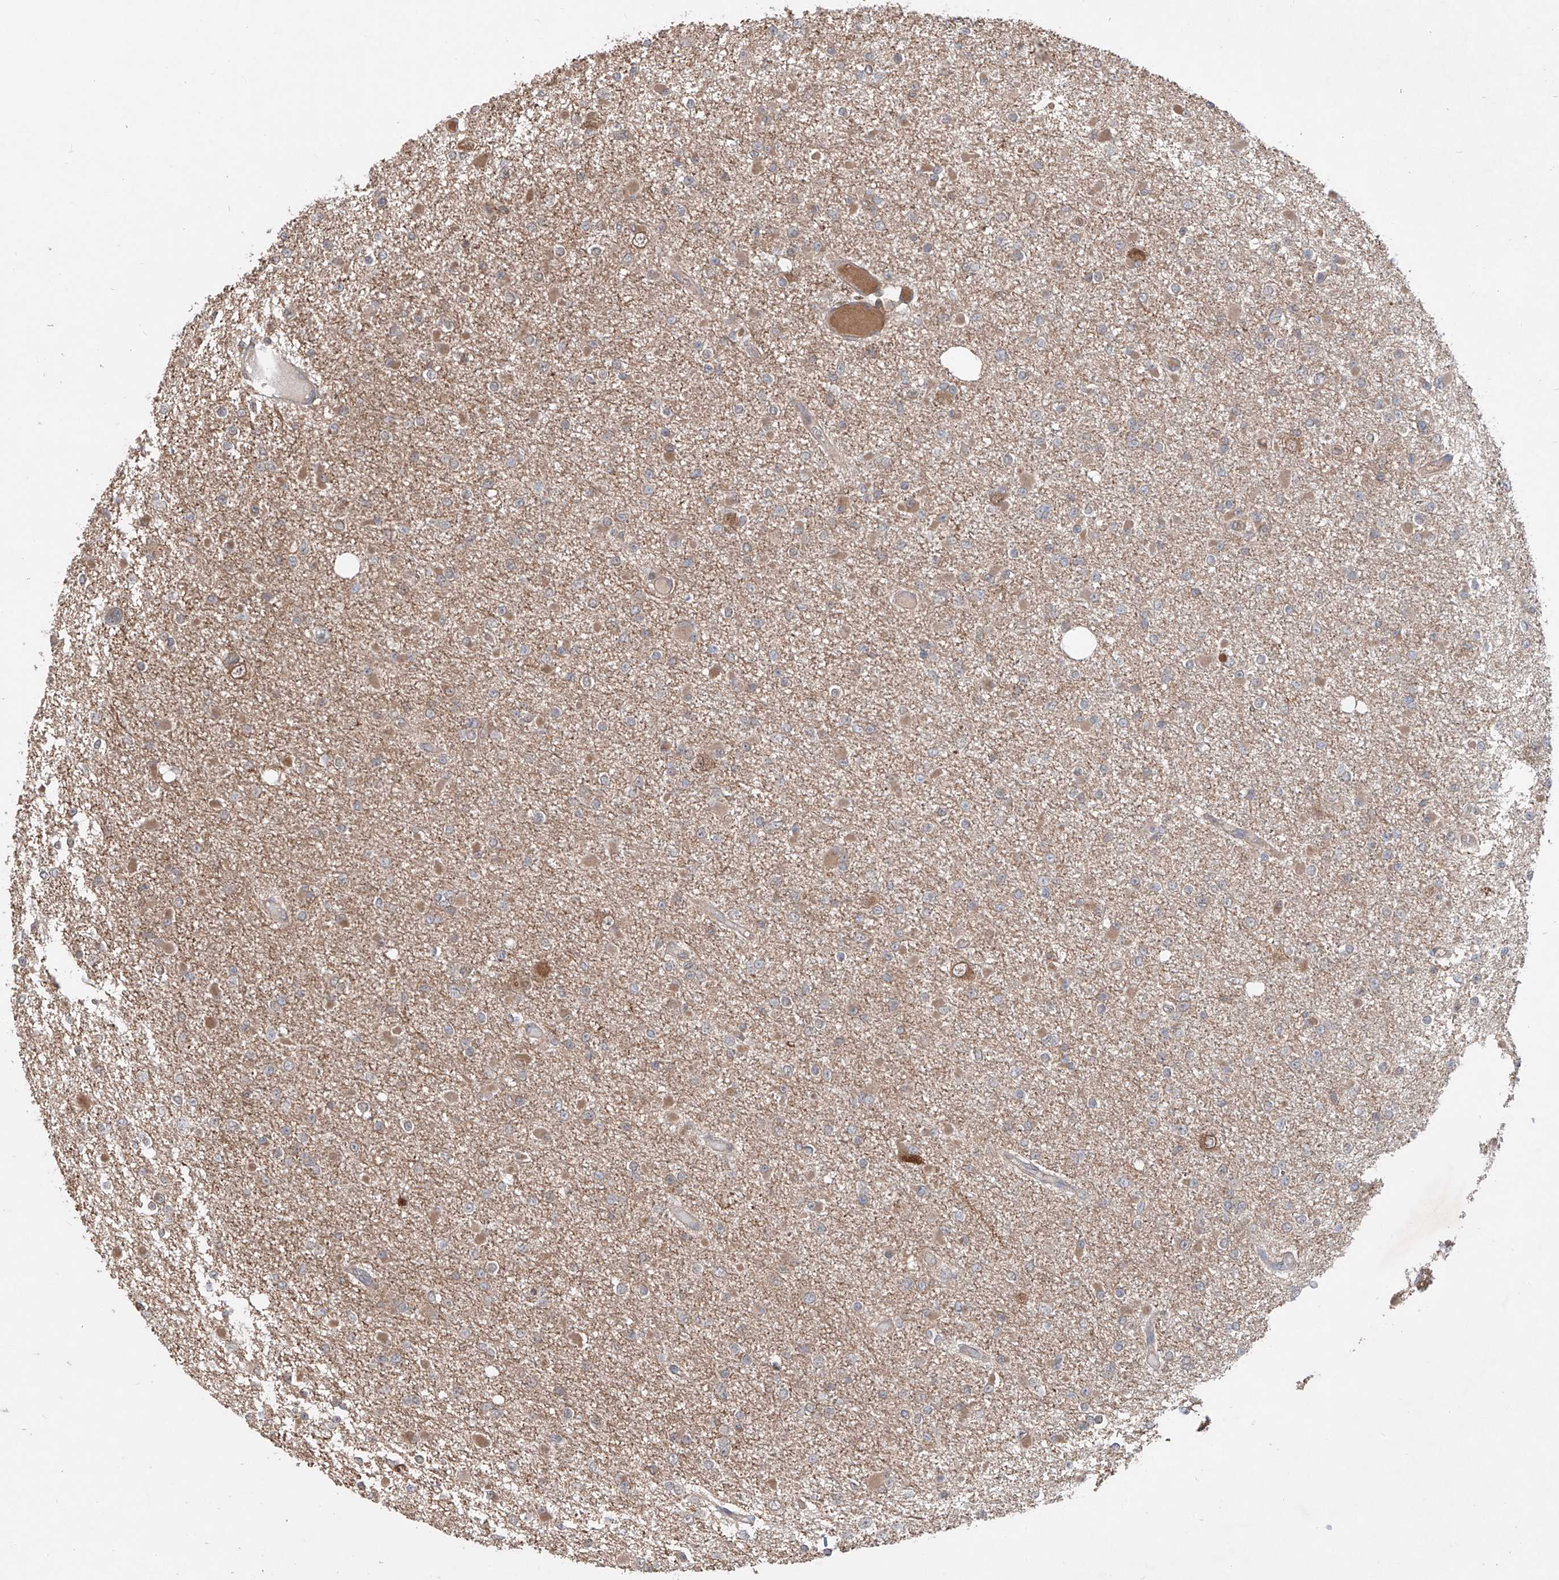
{"staining": {"intensity": "weak", "quantity": "<25%", "location": "cytoplasmic/membranous,nuclear"}, "tissue": "glioma", "cell_type": "Tumor cells", "image_type": "cancer", "snomed": [{"axis": "morphology", "description": "Glioma, malignant, Low grade"}, {"axis": "topography", "description": "Brain"}], "caption": "This is a histopathology image of immunohistochemistry staining of low-grade glioma (malignant), which shows no staining in tumor cells.", "gene": "HOXC8", "patient": {"sex": "female", "age": 22}}